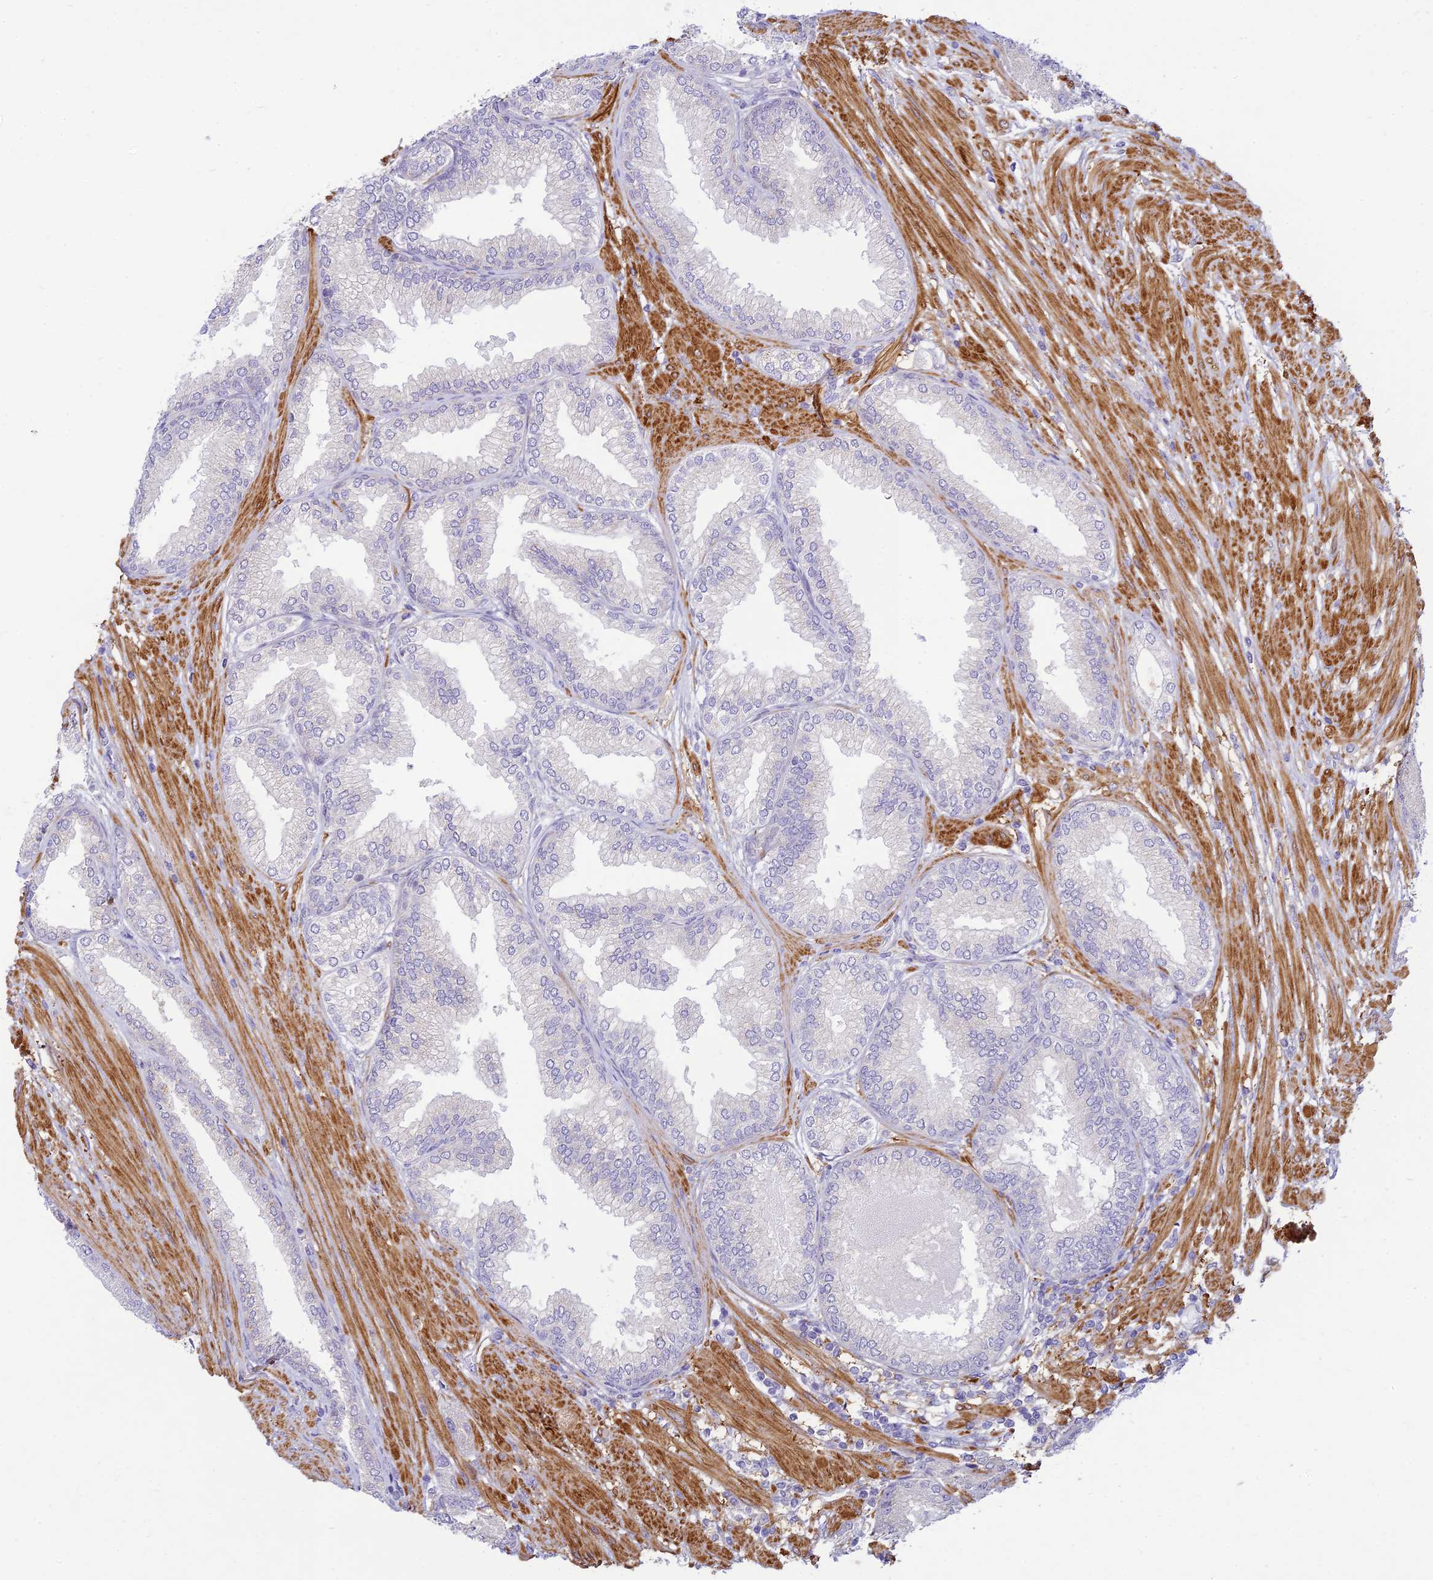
{"staining": {"intensity": "negative", "quantity": "none", "location": "none"}, "tissue": "prostate cancer", "cell_type": "Tumor cells", "image_type": "cancer", "snomed": [{"axis": "morphology", "description": "Adenocarcinoma, High grade"}, {"axis": "topography", "description": "Prostate"}], "caption": "The micrograph shows no significant expression in tumor cells of prostate cancer (high-grade adenocarcinoma). (Brightfield microscopy of DAB (3,3'-diaminobenzidine) IHC at high magnification).", "gene": "FBXW4", "patient": {"sex": "male", "age": 71}}